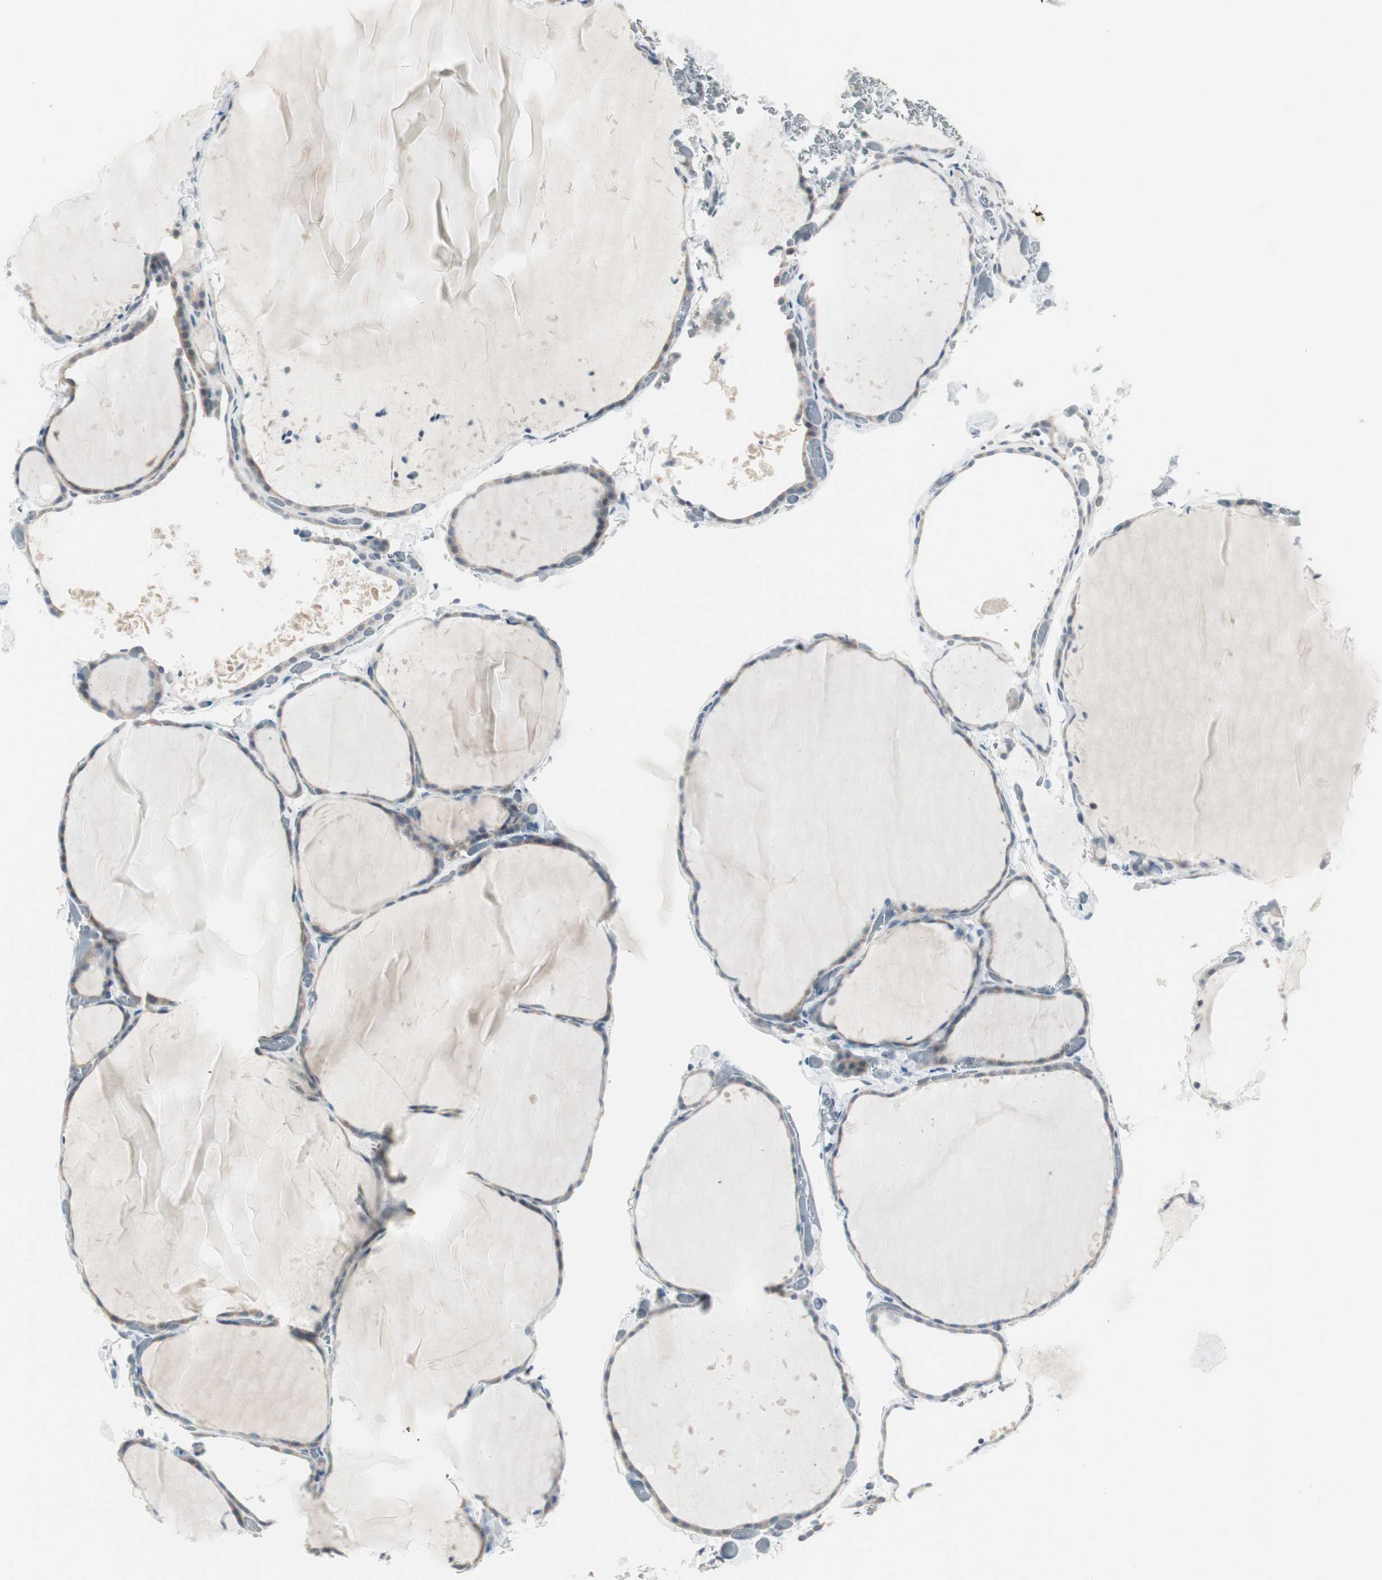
{"staining": {"intensity": "moderate", "quantity": "<25%", "location": "cytoplasmic/membranous"}, "tissue": "thyroid gland", "cell_type": "Glandular cells", "image_type": "normal", "snomed": [{"axis": "morphology", "description": "Normal tissue, NOS"}, {"axis": "topography", "description": "Thyroid gland"}], "caption": "Moderate cytoplasmic/membranous protein staining is identified in about <25% of glandular cells in thyroid gland.", "gene": "PDZK1", "patient": {"sex": "female", "age": 22}}